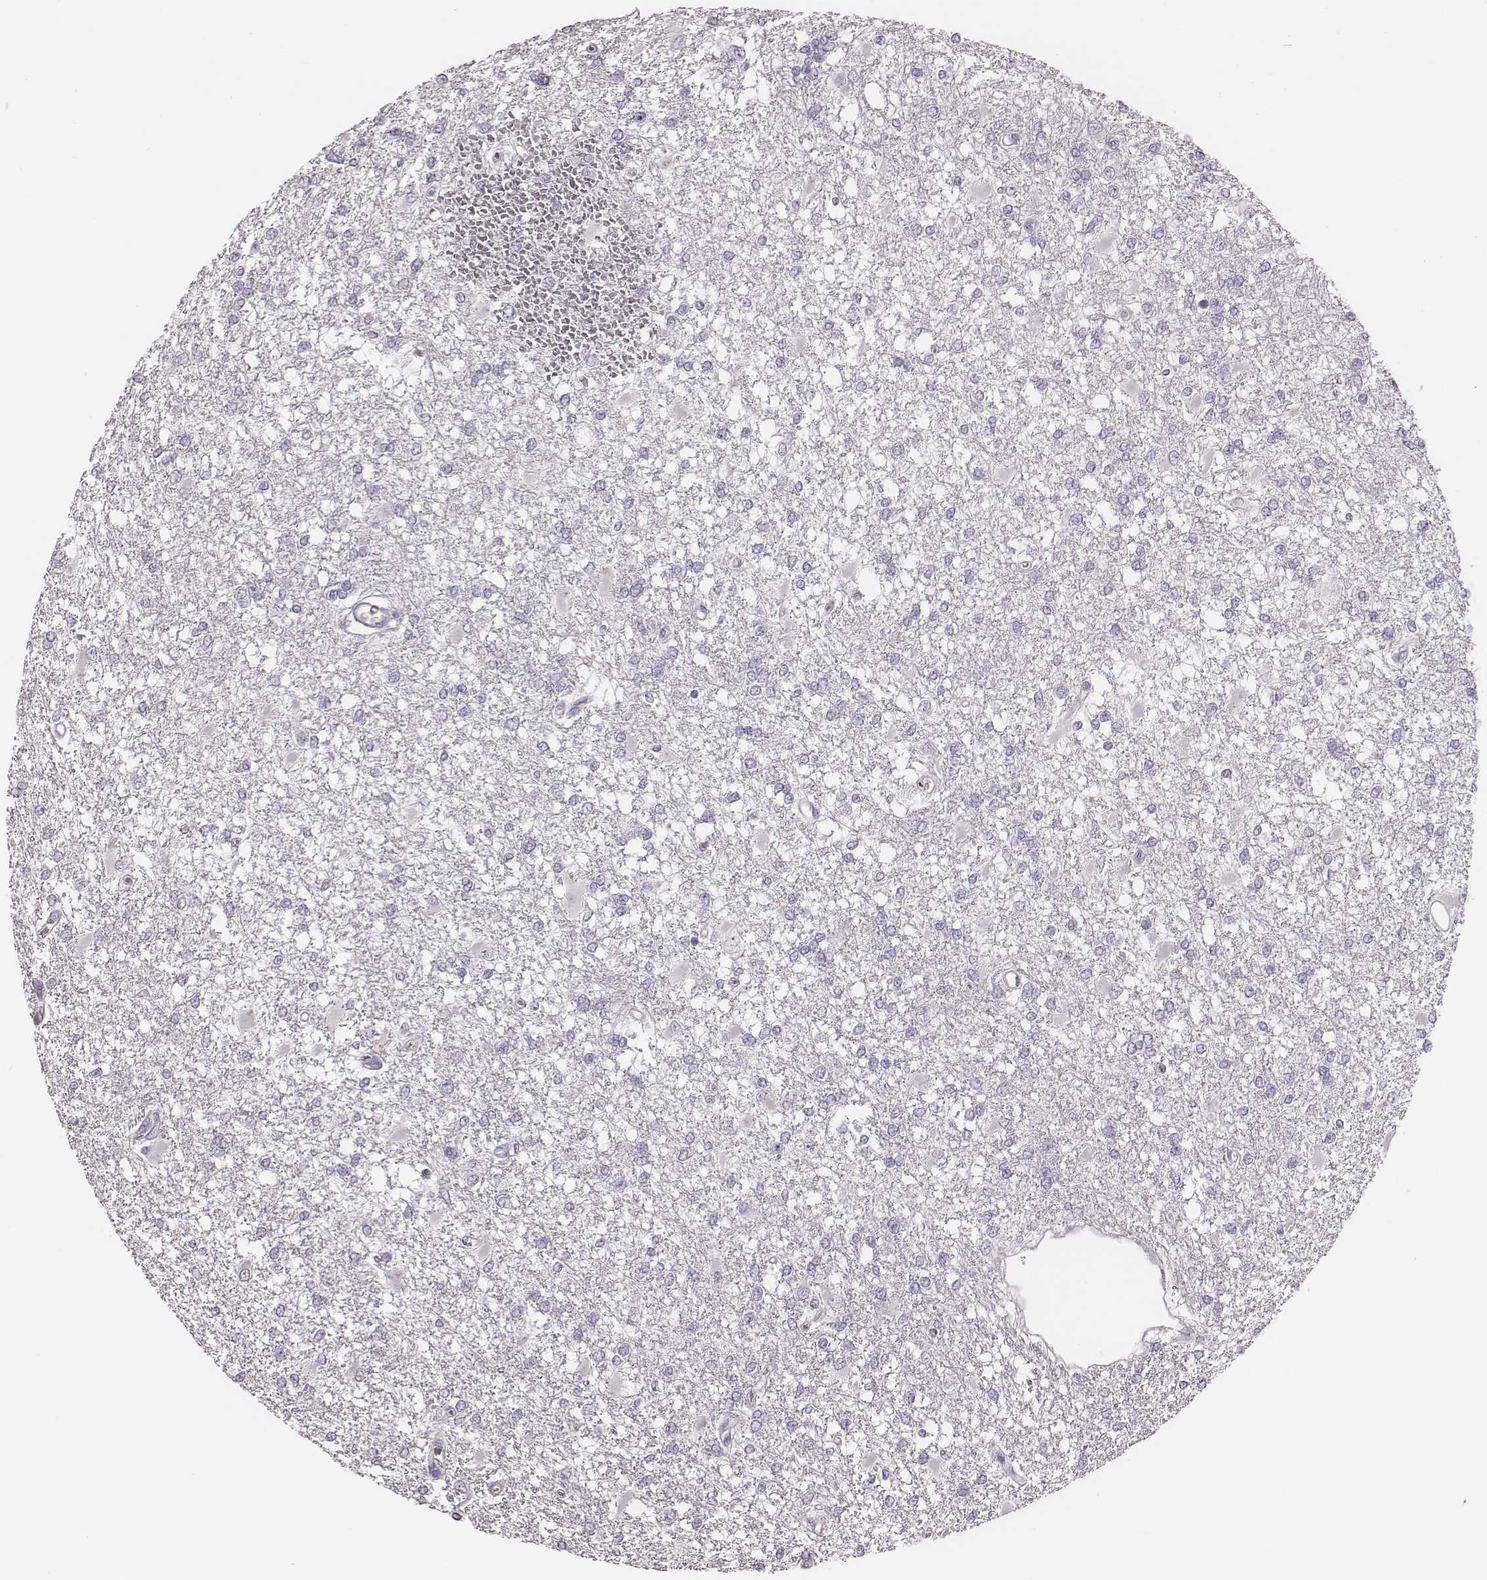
{"staining": {"intensity": "negative", "quantity": "none", "location": "none"}, "tissue": "glioma", "cell_type": "Tumor cells", "image_type": "cancer", "snomed": [{"axis": "morphology", "description": "Glioma, malignant, High grade"}, {"axis": "topography", "description": "Cerebral cortex"}], "caption": "IHC photomicrograph of neoplastic tissue: malignant high-grade glioma stained with DAB (3,3'-diaminobenzidine) exhibits no significant protein staining in tumor cells.", "gene": "SPA17", "patient": {"sex": "male", "age": 79}}